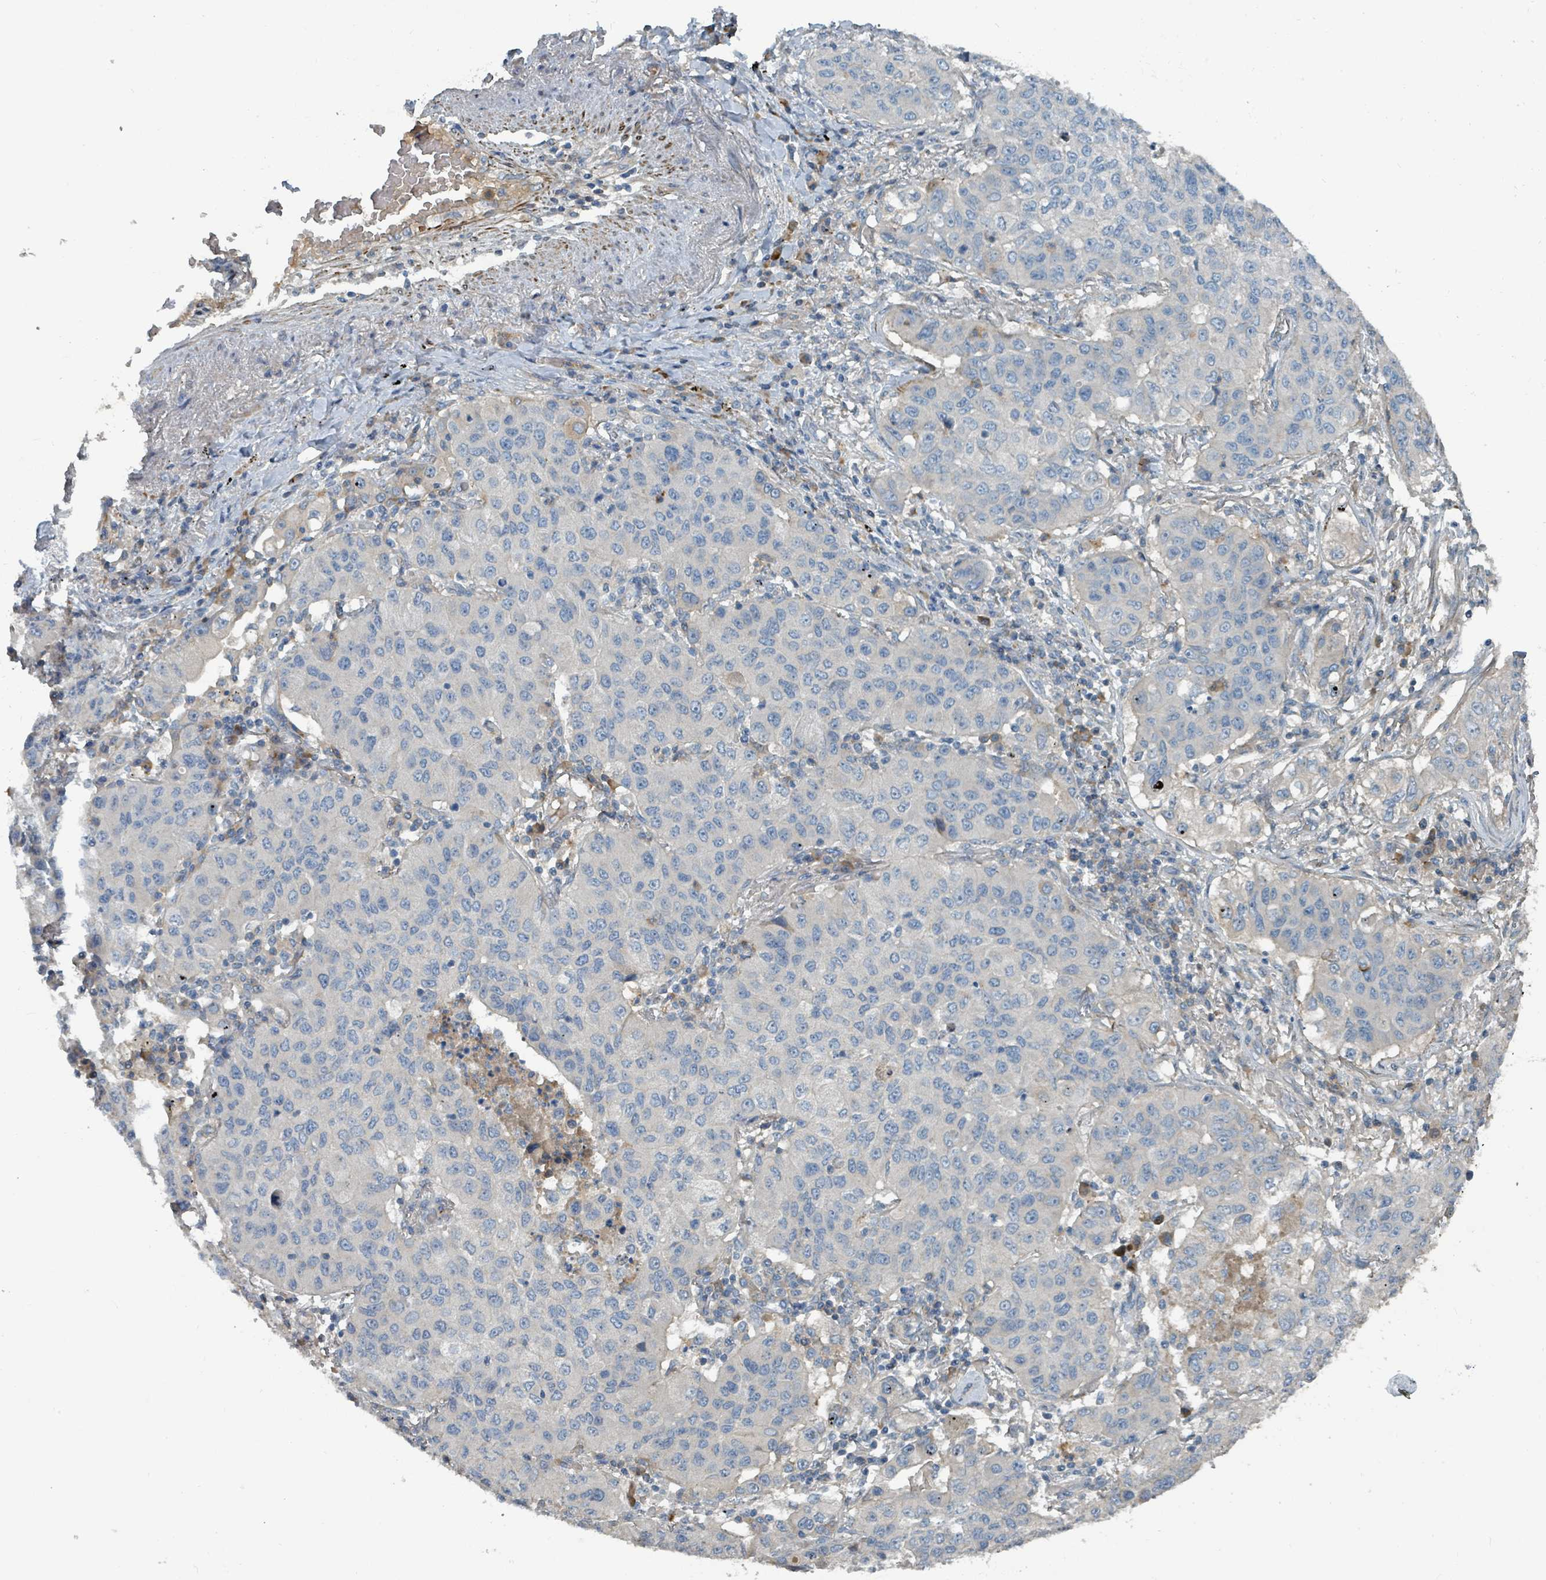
{"staining": {"intensity": "negative", "quantity": "none", "location": "none"}, "tissue": "lung cancer", "cell_type": "Tumor cells", "image_type": "cancer", "snomed": [{"axis": "morphology", "description": "Squamous cell carcinoma, NOS"}, {"axis": "topography", "description": "Lung"}], "caption": "Immunohistochemistry (IHC) image of human lung cancer stained for a protein (brown), which demonstrates no expression in tumor cells. (DAB (3,3'-diaminobenzidine) immunohistochemistry visualized using brightfield microscopy, high magnification).", "gene": "SLC44A5", "patient": {"sex": "male", "age": 74}}